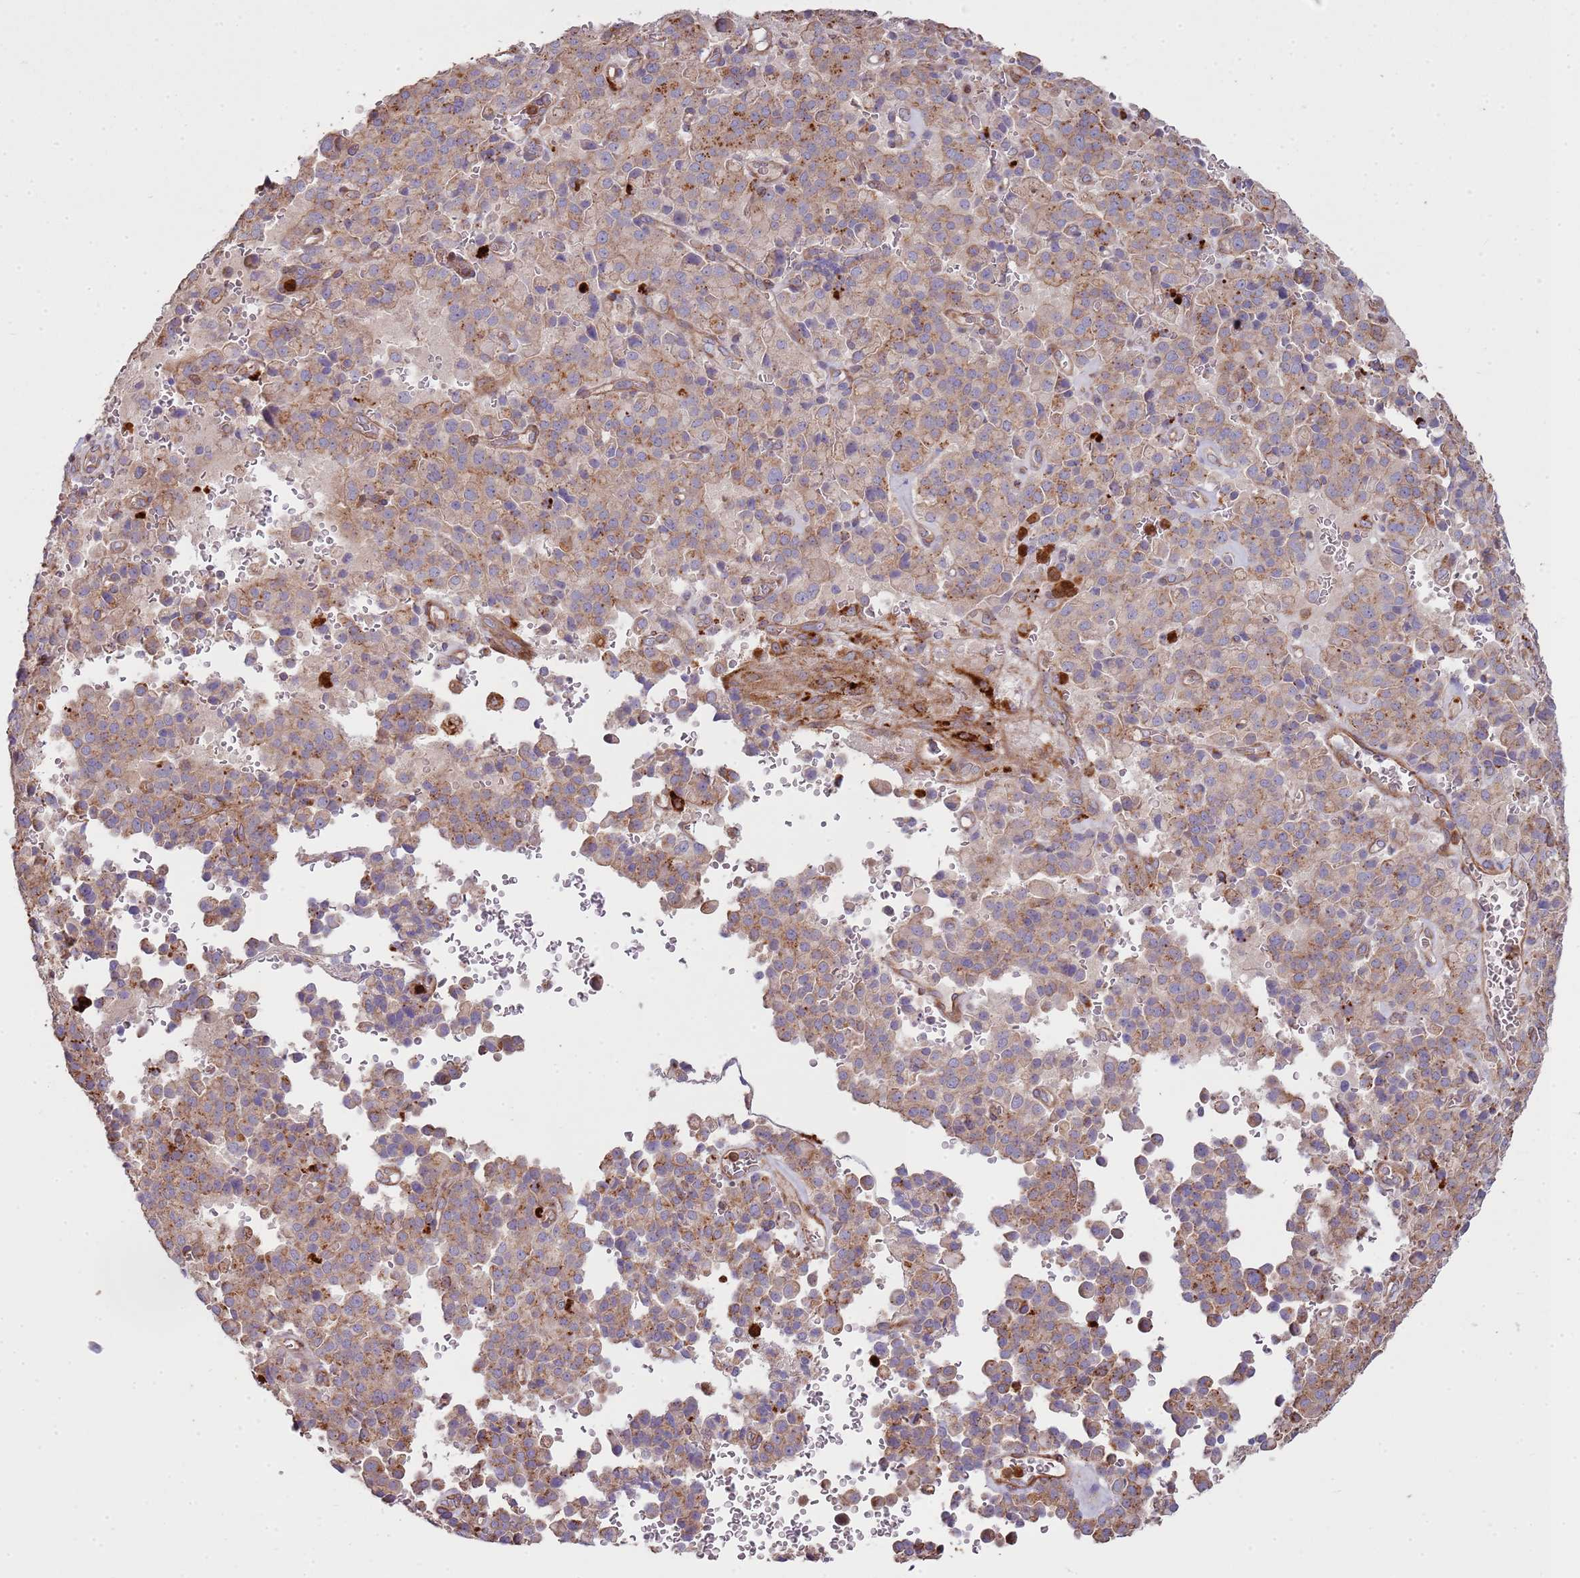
{"staining": {"intensity": "moderate", "quantity": "25%-75%", "location": "cytoplasmic/membranous"}, "tissue": "pancreatic cancer", "cell_type": "Tumor cells", "image_type": "cancer", "snomed": [{"axis": "morphology", "description": "Adenocarcinoma, NOS"}, {"axis": "topography", "description": "Pancreas"}], "caption": "Immunohistochemistry (IHC) micrograph of human pancreatic adenocarcinoma stained for a protein (brown), which demonstrates medium levels of moderate cytoplasmic/membranous staining in about 25%-75% of tumor cells.", "gene": "NDUFAF4", "patient": {"sex": "male", "age": 65}}